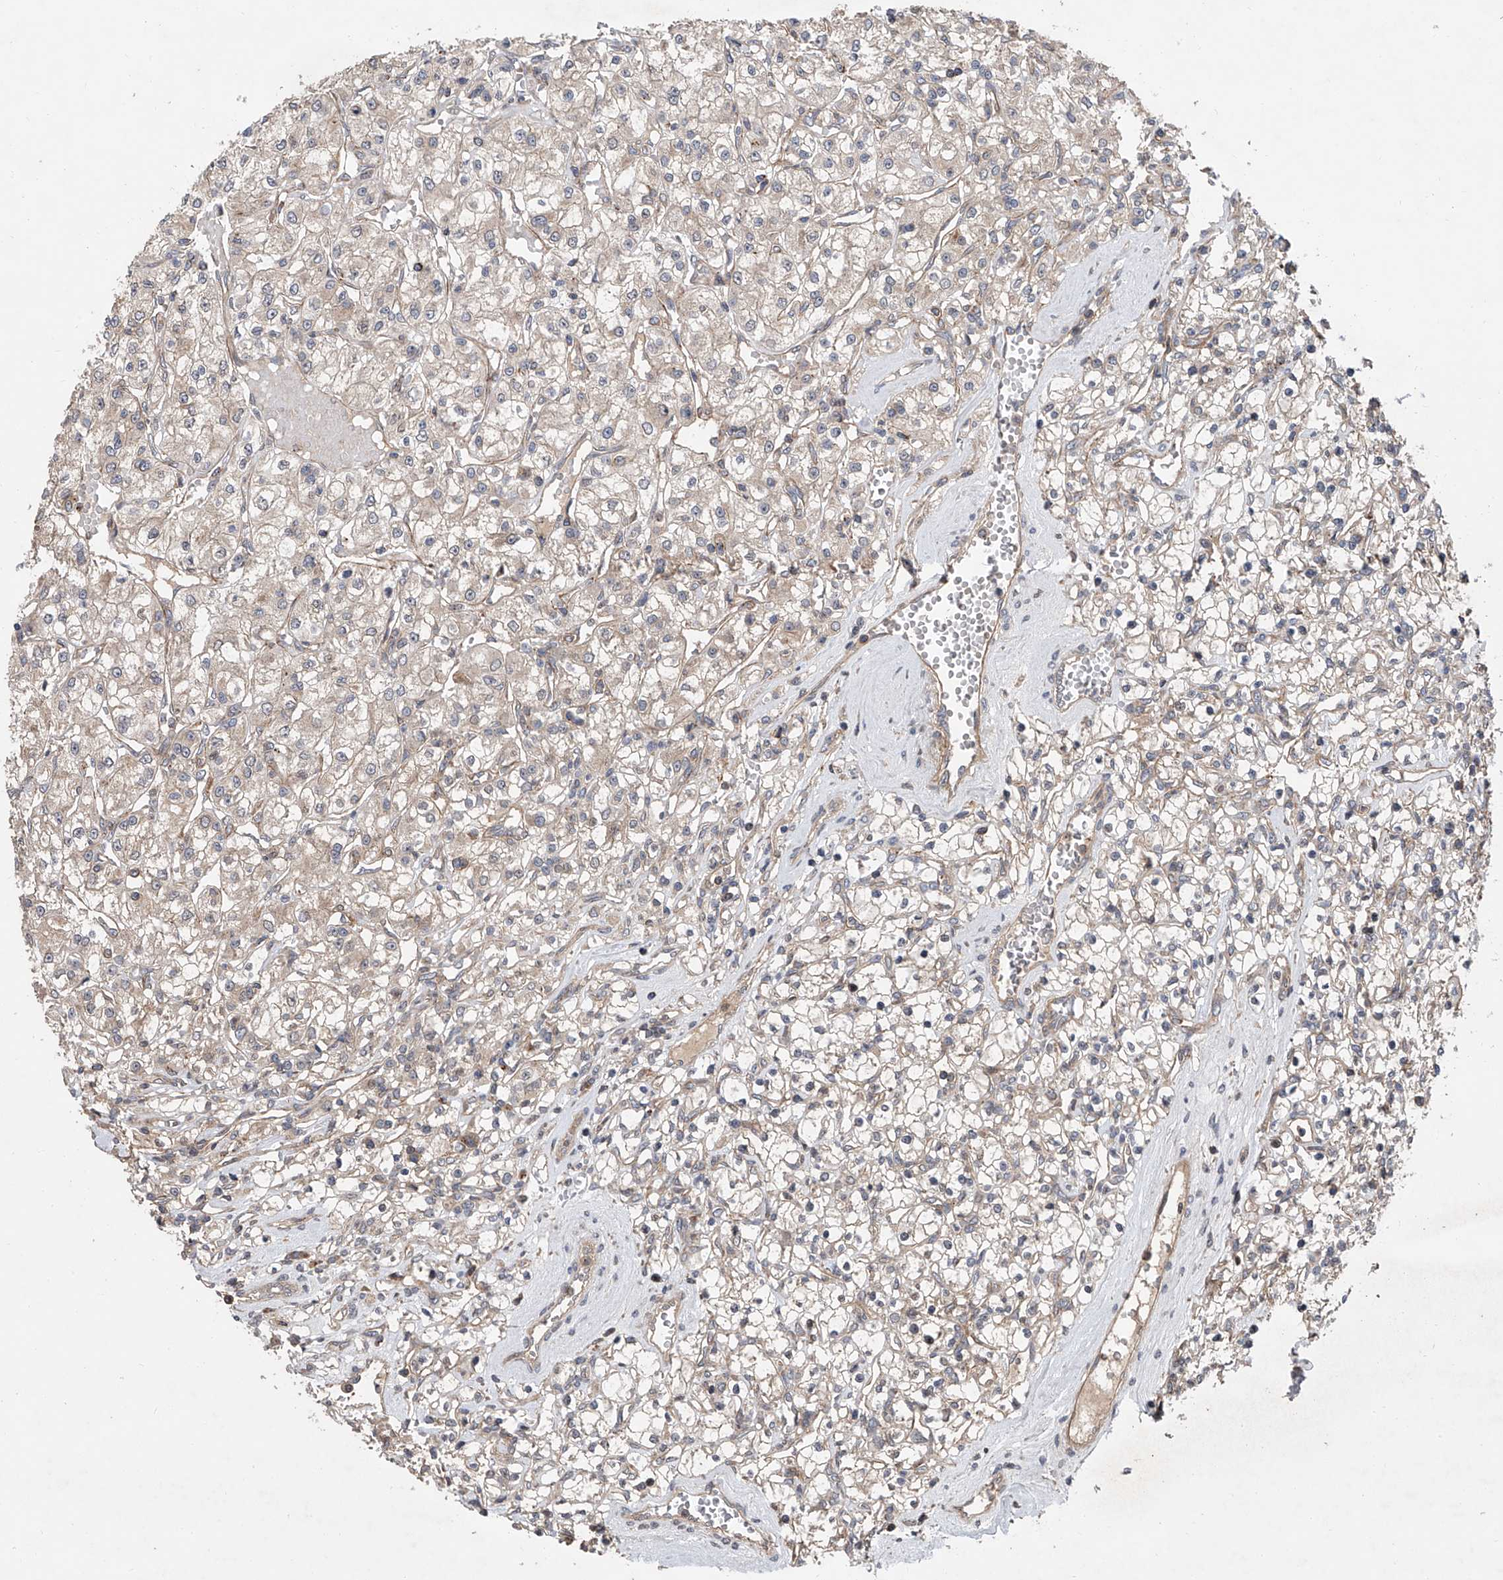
{"staining": {"intensity": "negative", "quantity": "none", "location": "none"}, "tissue": "renal cancer", "cell_type": "Tumor cells", "image_type": "cancer", "snomed": [{"axis": "morphology", "description": "Adenocarcinoma, NOS"}, {"axis": "topography", "description": "Kidney"}], "caption": "The photomicrograph shows no staining of tumor cells in renal cancer. (DAB (3,3'-diaminobenzidine) immunohistochemistry visualized using brightfield microscopy, high magnification).", "gene": "USP47", "patient": {"sex": "female", "age": 59}}